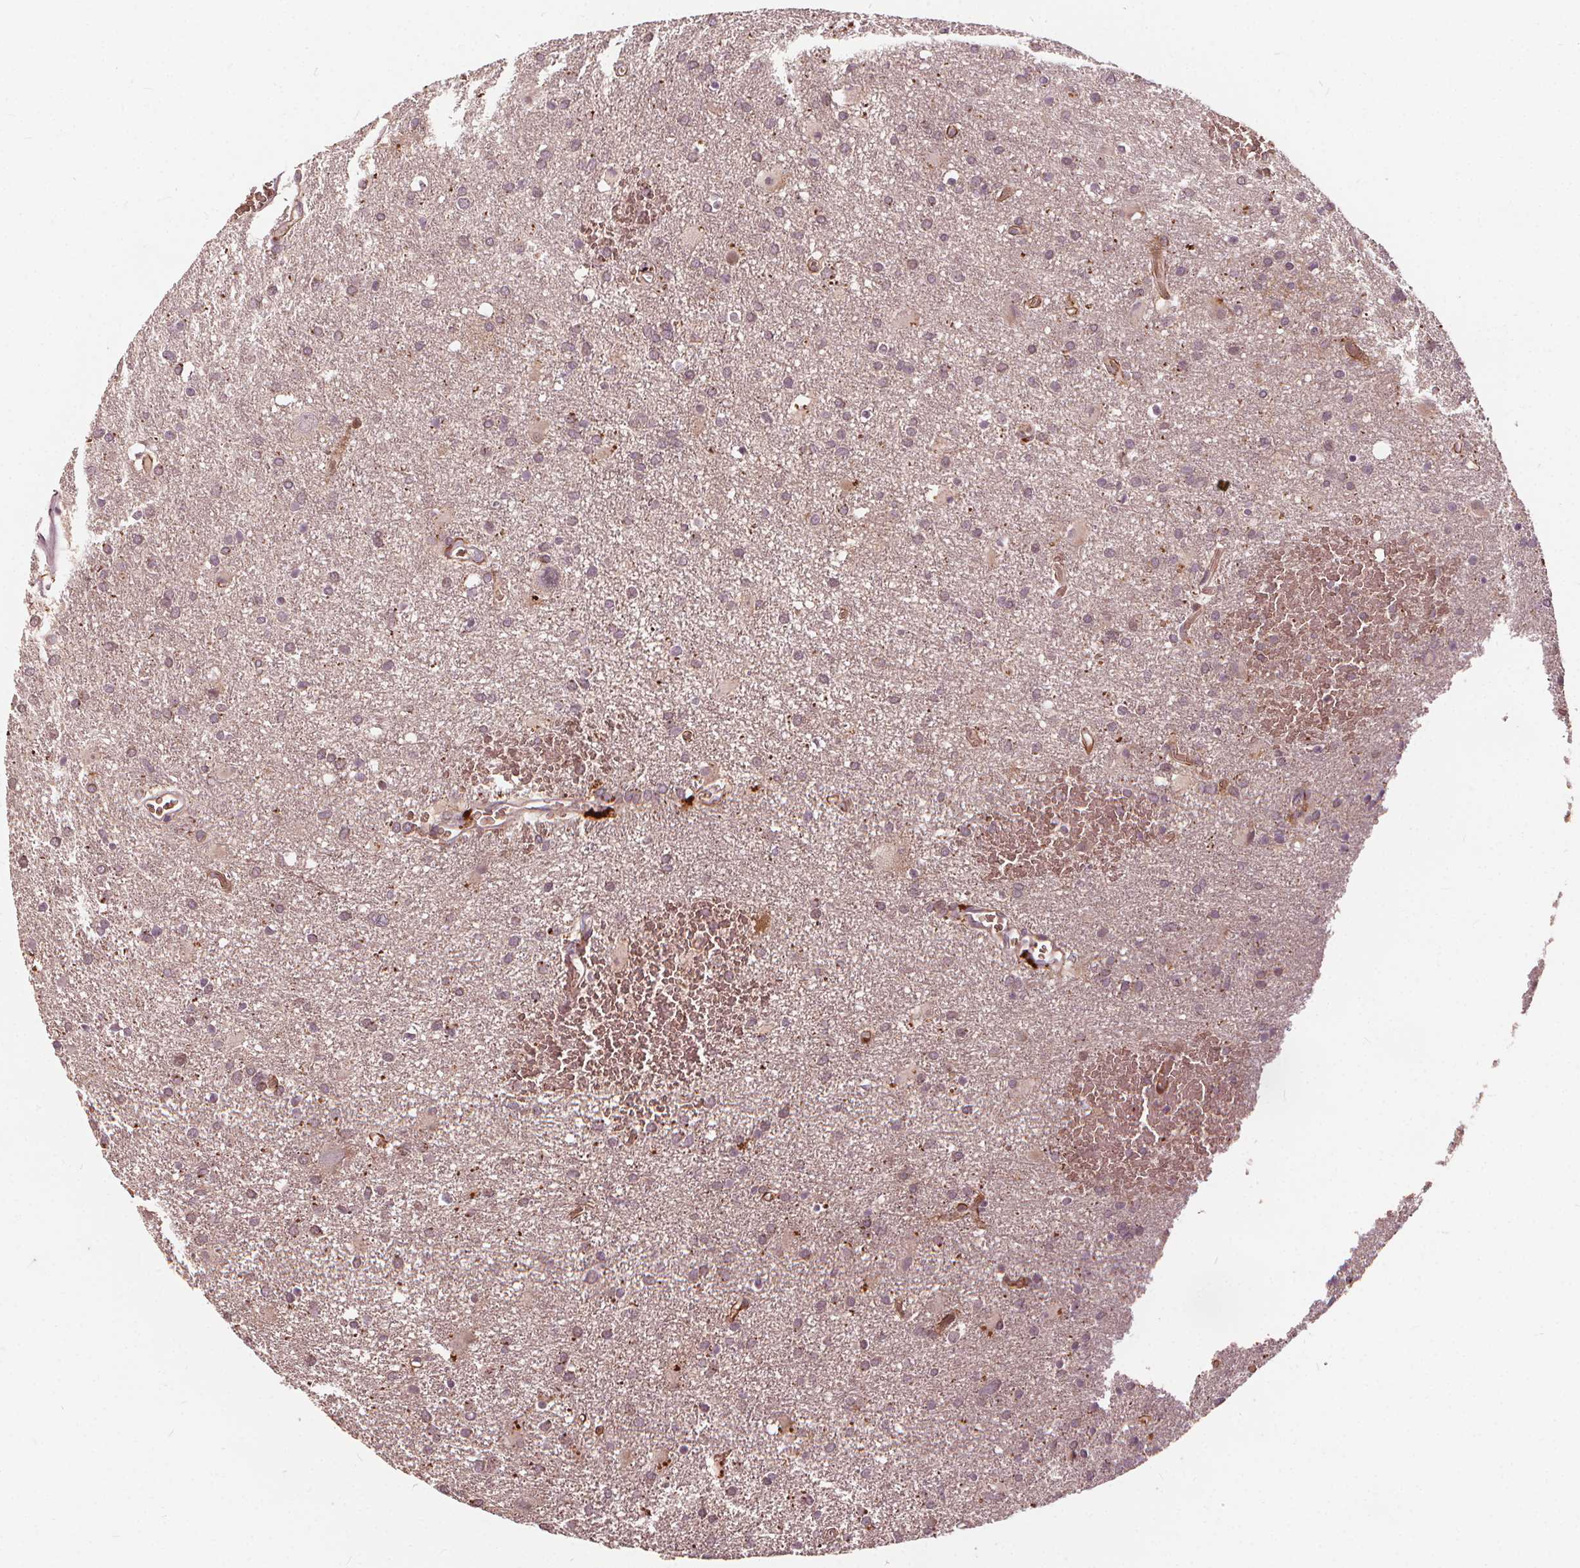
{"staining": {"intensity": "weak", "quantity": "<25%", "location": "cytoplasmic/membranous"}, "tissue": "glioma", "cell_type": "Tumor cells", "image_type": "cancer", "snomed": [{"axis": "morphology", "description": "Glioma, malignant, Low grade"}, {"axis": "topography", "description": "Brain"}], "caption": "Low-grade glioma (malignant) was stained to show a protein in brown. There is no significant expression in tumor cells.", "gene": "IPO13", "patient": {"sex": "male", "age": 66}}